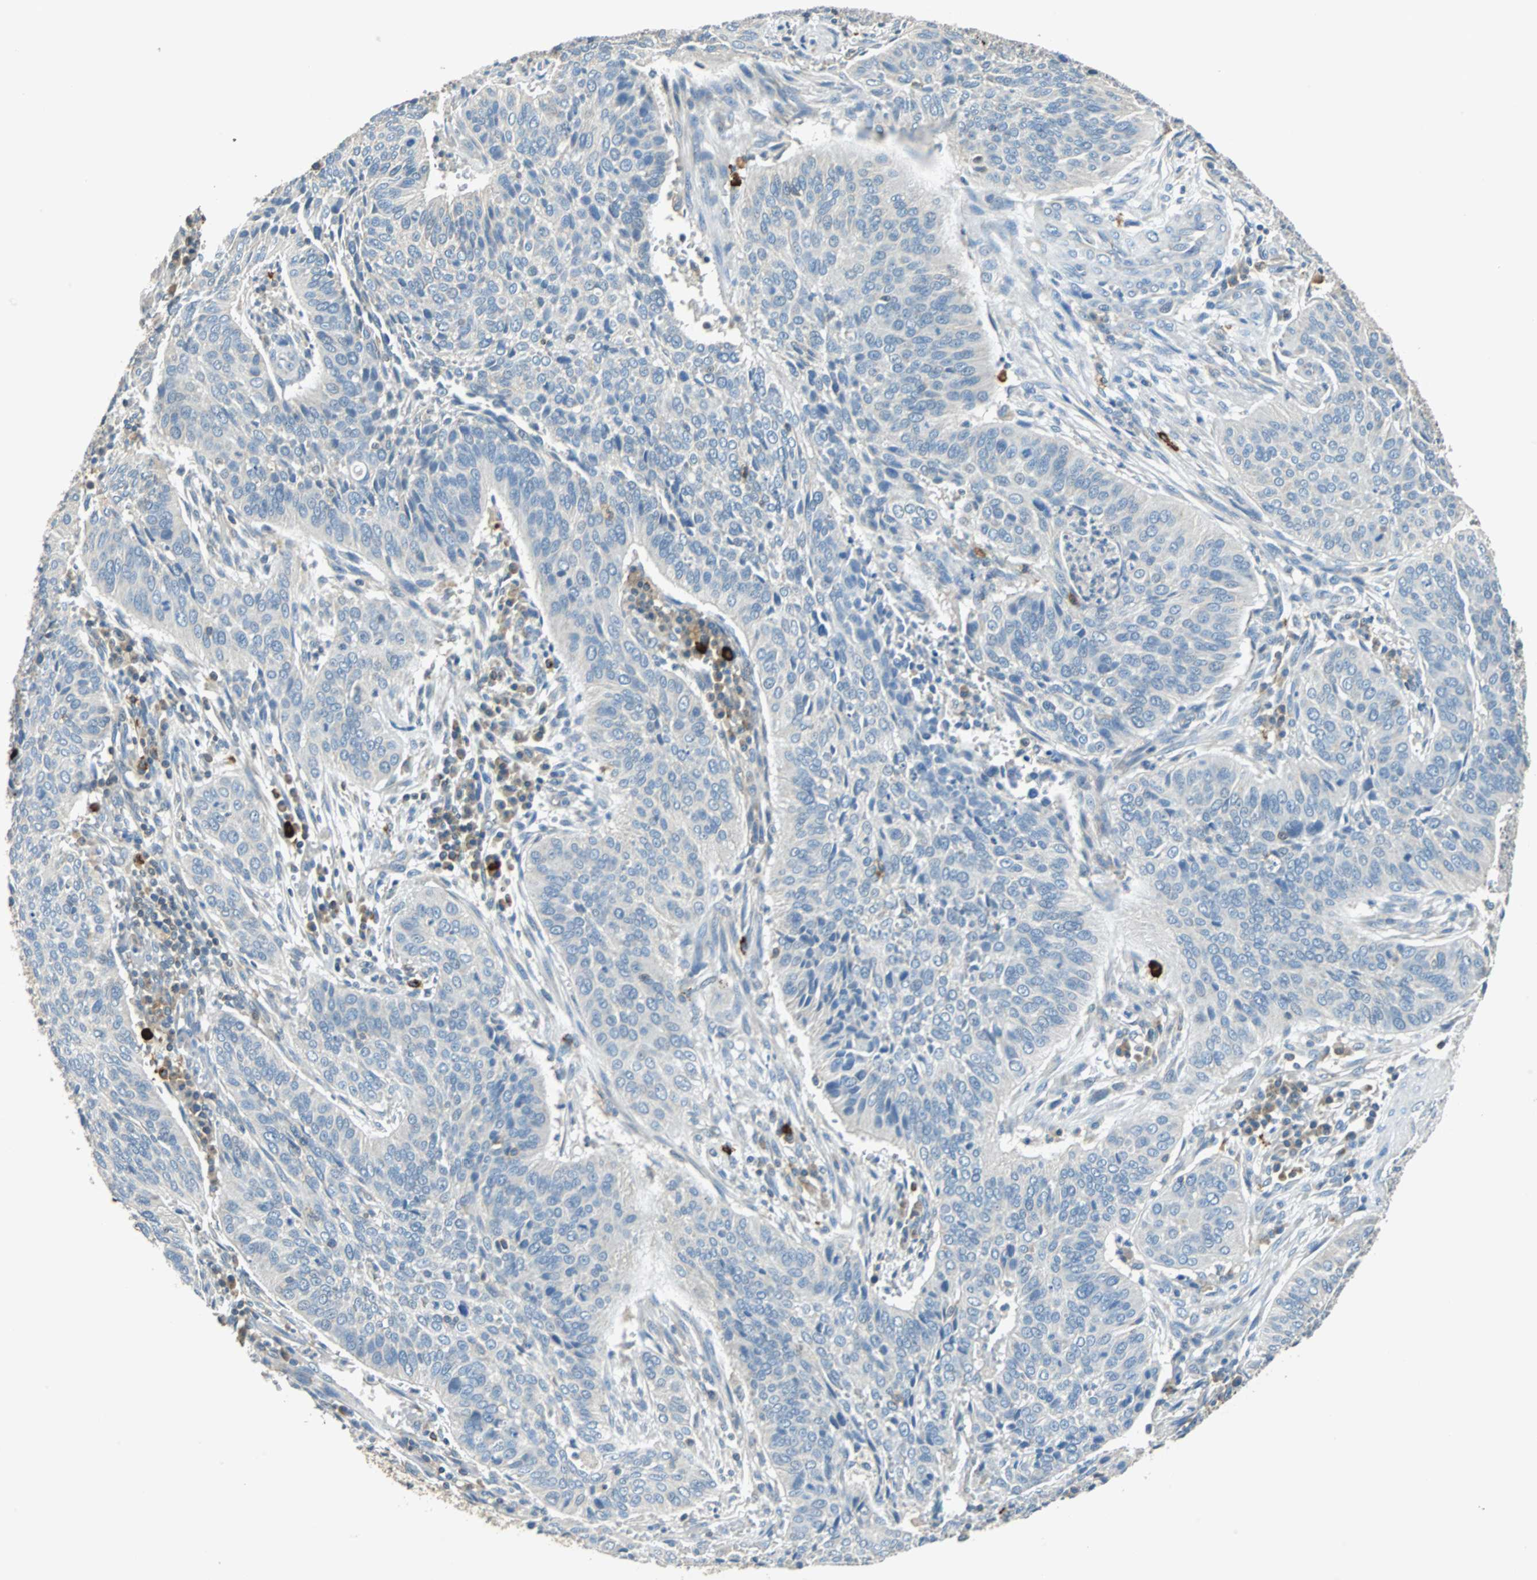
{"staining": {"intensity": "negative", "quantity": "none", "location": "none"}, "tissue": "cervical cancer", "cell_type": "Tumor cells", "image_type": "cancer", "snomed": [{"axis": "morphology", "description": "Squamous cell carcinoma, NOS"}, {"axis": "topography", "description": "Cervix"}], "caption": "DAB (3,3'-diaminobenzidine) immunohistochemical staining of cervical cancer reveals no significant positivity in tumor cells. The staining was performed using DAB (3,3'-diaminobenzidine) to visualize the protein expression in brown, while the nuclei were stained in blue with hematoxylin (Magnification: 20x).", "gene": "CPA3", "patient": {"sex": "female", "age": 39}}